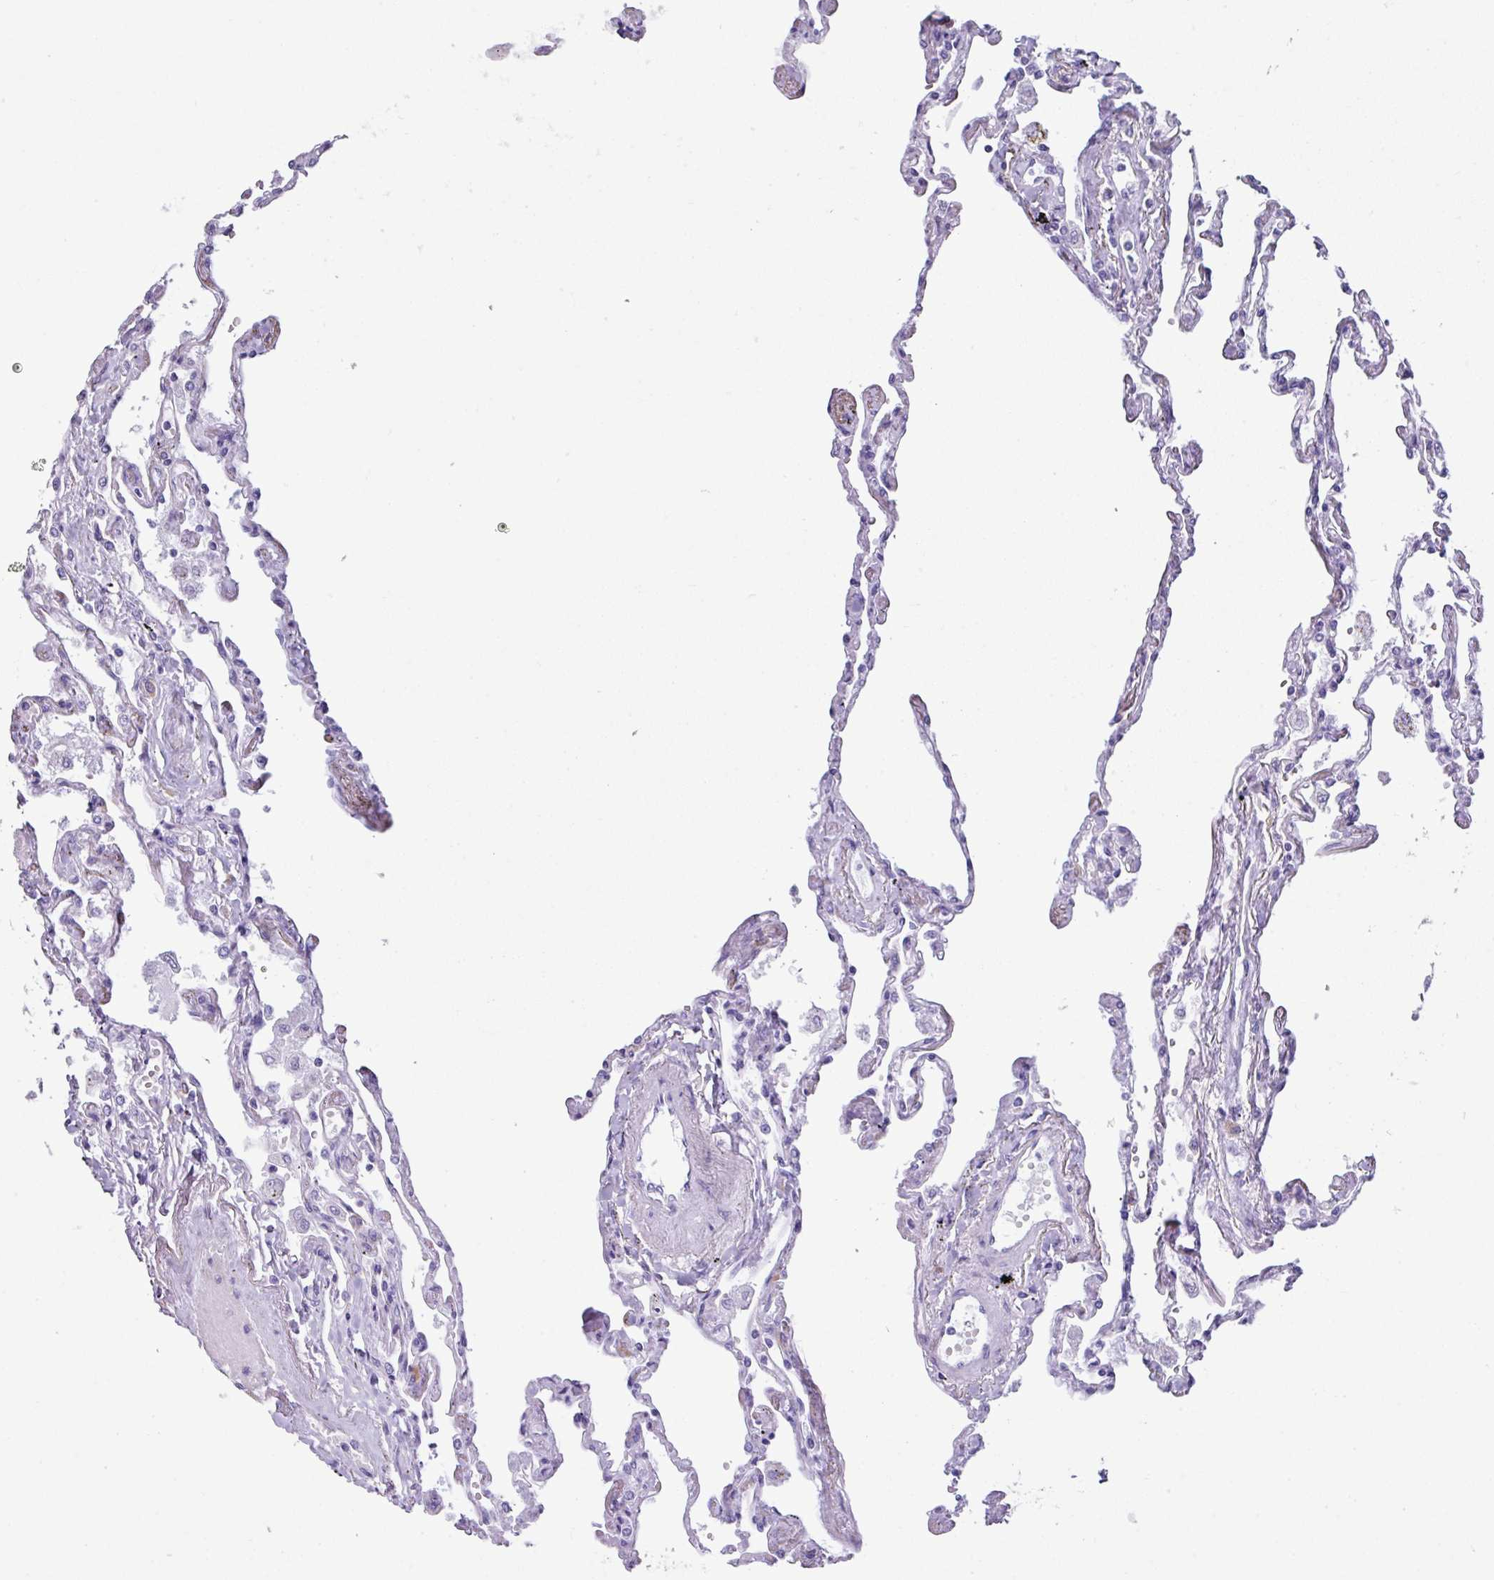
{"staining": {"intensity": "negative", "quantity": "none", "location": "none"}, "tissue": "lung", "cell_type": "Alveolar cells", "image_type": "normal", "snomed": [{"axis": "morphology", "description": "Normal tissue, NOS"}, {"axis": "topography", "description": "Lung"}], "caption": "DAB immunohistochemical staining of benign human lung exhibits no significant positivity in alveolar cells.", "gene": "ABCC5", "patient": {"sex": "female", "age": 67}}